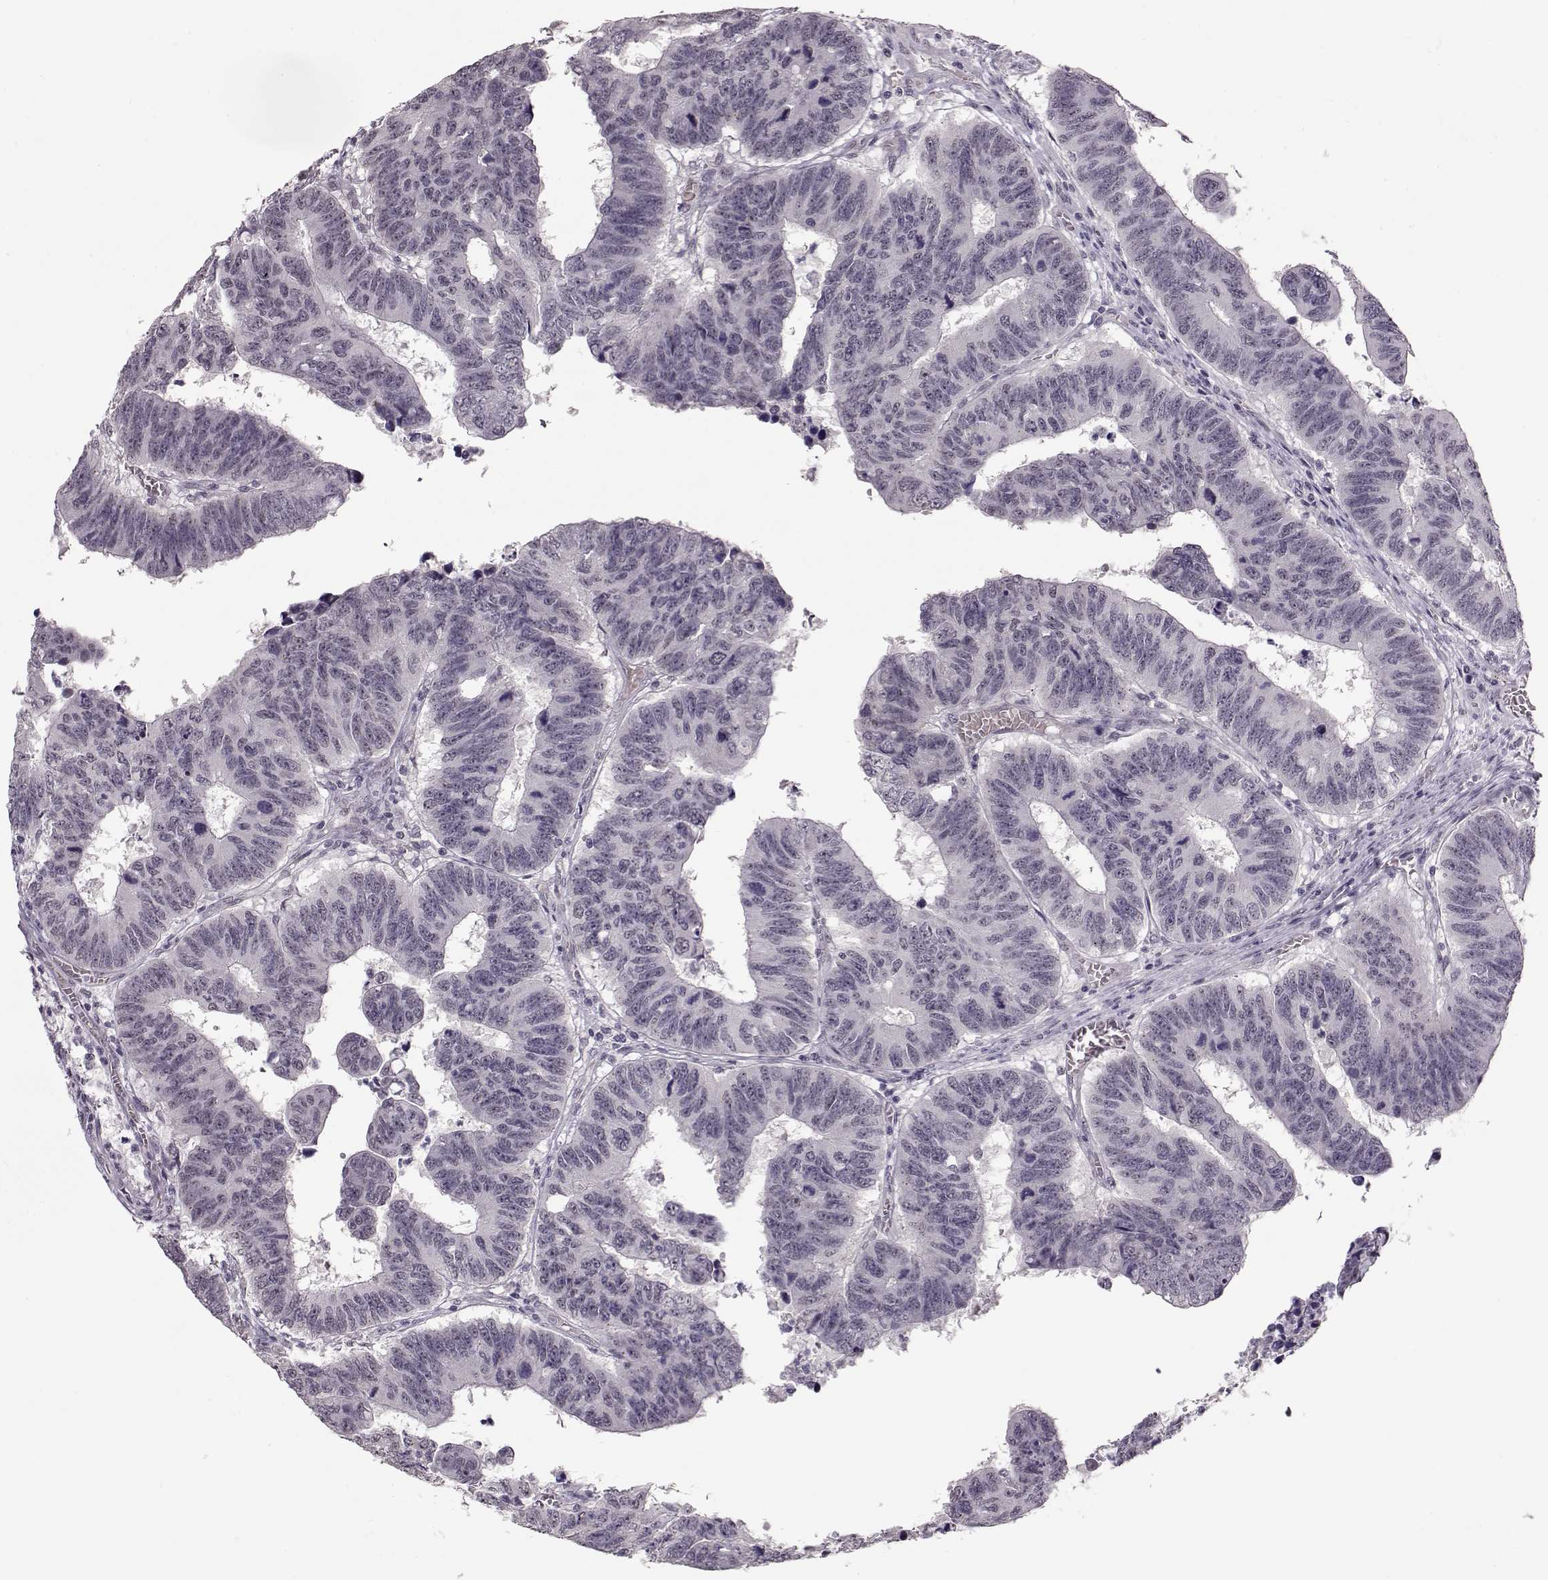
{"staining": {"intensity": "negative", "quantity": "none", "location": "none"}, "tissue": "colorectal cancer", "cell_type": "Tumor cells", "image_type": "cancer", "snomed": [{"axis": "morphology", "description": "Adenocarcinoma, NOS"}, {"axis": "topography", "description": "Appendix"}, {"axis": "topography", "description": "Colon"}, {"axis": "topography", "description": "Cecum"}, {"axis": "topography", "description": "Colon asc"}], "caption": "The photomicrograph reveals no staining of tumor cells in colorectal cancer.", "gene": "PCP4", "patient": {"sex": "female", "age": 85}}